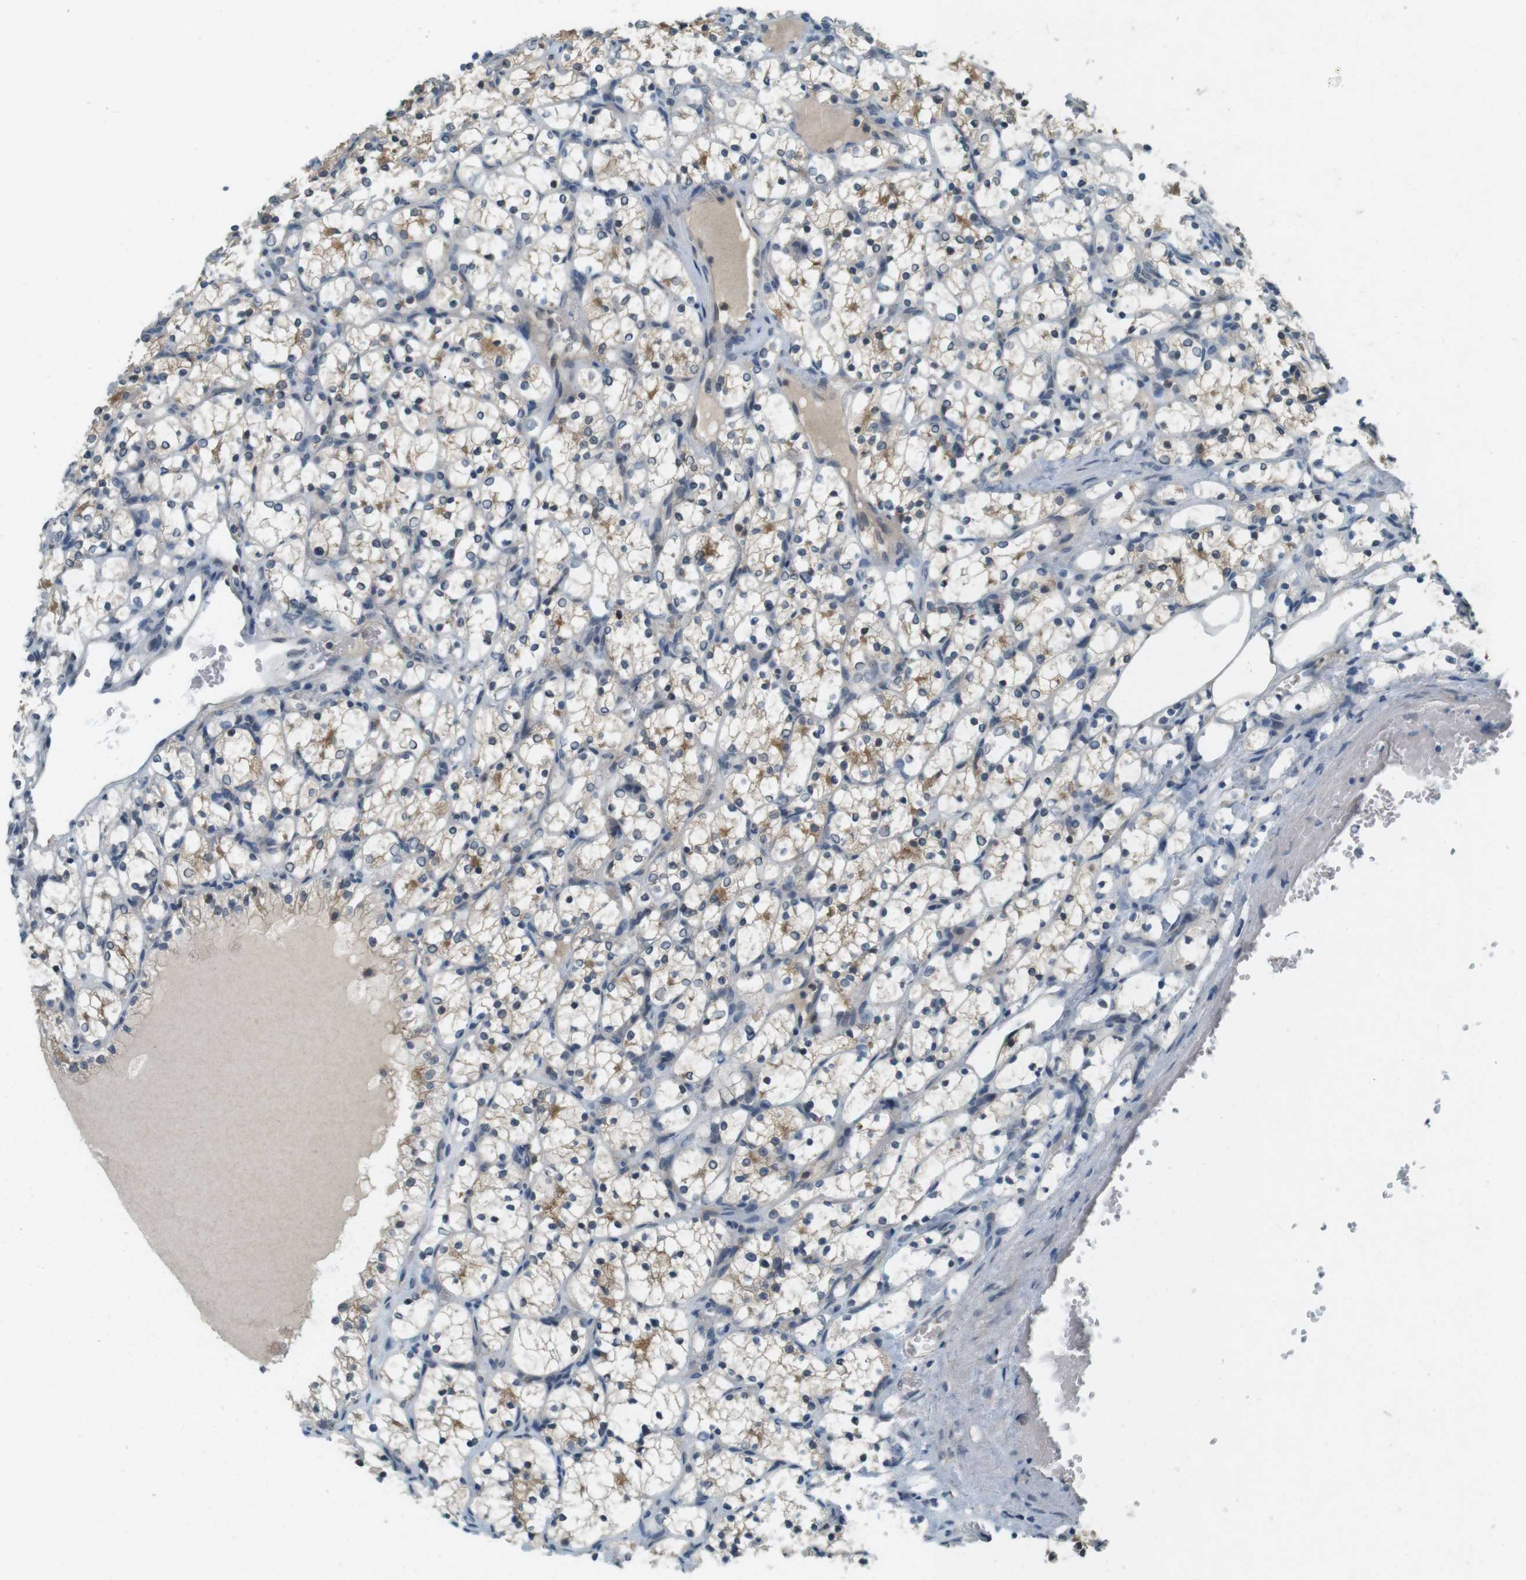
{"staining": {"intensity": "weak", "quantity": "25%-75%", "location": "cytoplasmic/membranous"}, "tissue": "renal cancer", "cell_type": "Tumor cells", "image_type": "cancer", "snomed": [{"axis": "morphology", "description": "Adenocarcinoma, NOS"}, {"axis": "topography", "description": "Kidney"}], "caption": "Renal adenocarcinoma stained with immunohistochemistry (IHC) shows weak cytoplasmic/membranous staining in about 25%-75% of tumor cells.", "gene": "CDK14", "patient": {"sex": "female", "age": 69}}